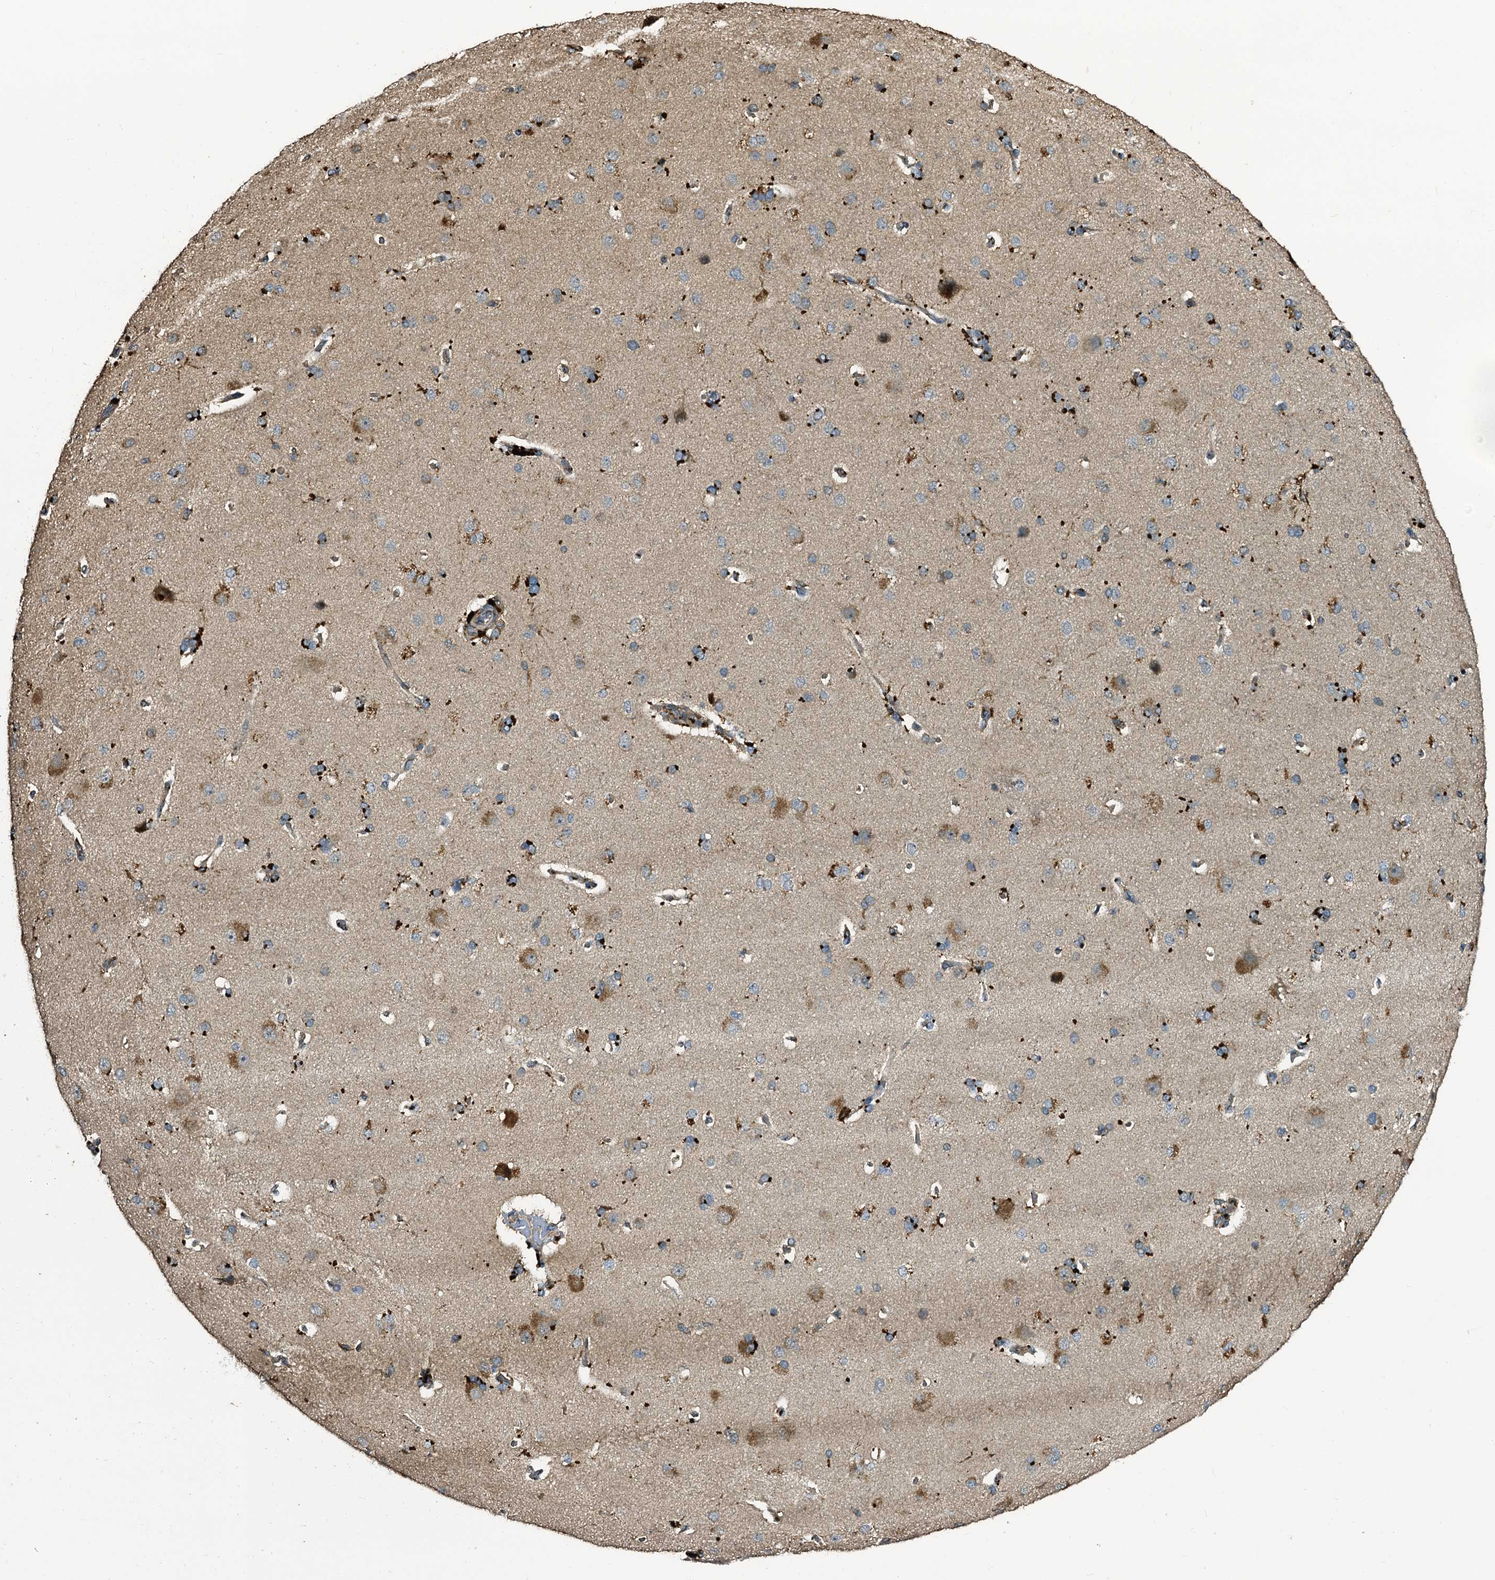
{"staining": {"intensity": "moderate", "quantity": "25%-75%", "location": "cytoplasmic/membranous"}, "tissue": "cerebral cortex", "cell_type": "Endothelial cells", "image_type": "normal", "snomed": [{"axis": "morphology", "description": "Normal tissue, NOS"}, {"axis": "topography", "description": "Cerebral cortex"}], "caption": "Protein staining of benign cerebral cortex exhibits moderate cytoplasmic/membranous expression in approximately 25%-75% of endothelial cells. Nuclei are stained in blue.", "gene": "TPGS2", "patient": {"sex": "male", "age": 62}}